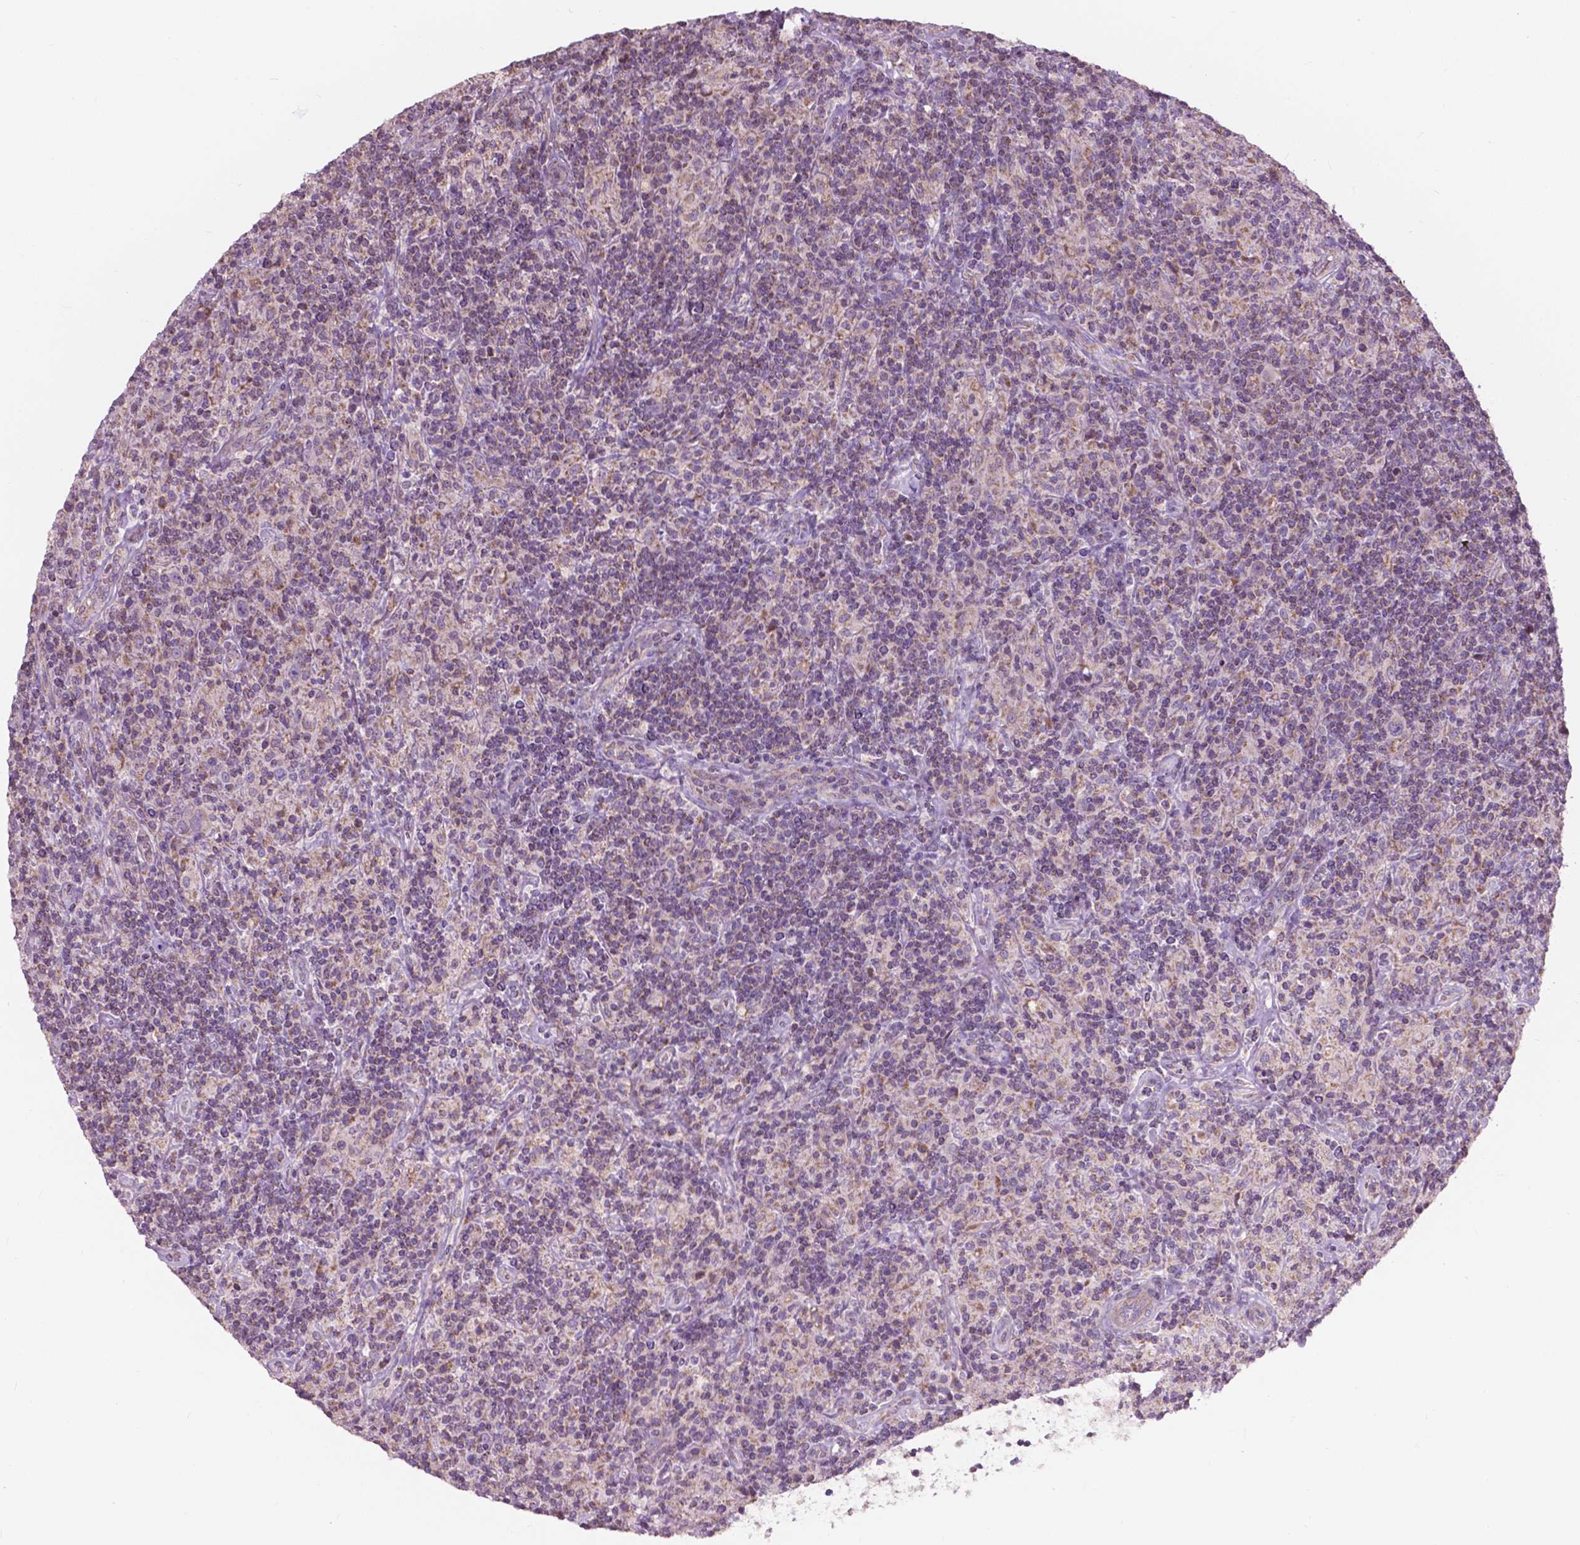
{"staining": {"intensity": "negative", "quantity": "none", "location": "none"}, "tissue": "lymphoma", "cell_type": "Tumor cells", "image_type": "cancer", "snomed": [{"axis": "morphology", "description": "Hodgkin's disease, NOS"}, {"axis": "topography", "description": "Lymph node"}], "caption": "A photomicrograph of lymphoma stained for a protein shows no brown staining in tumor cells.", "gene": "NDUFA10", "patient": {"sex": "male", "age": 70}}